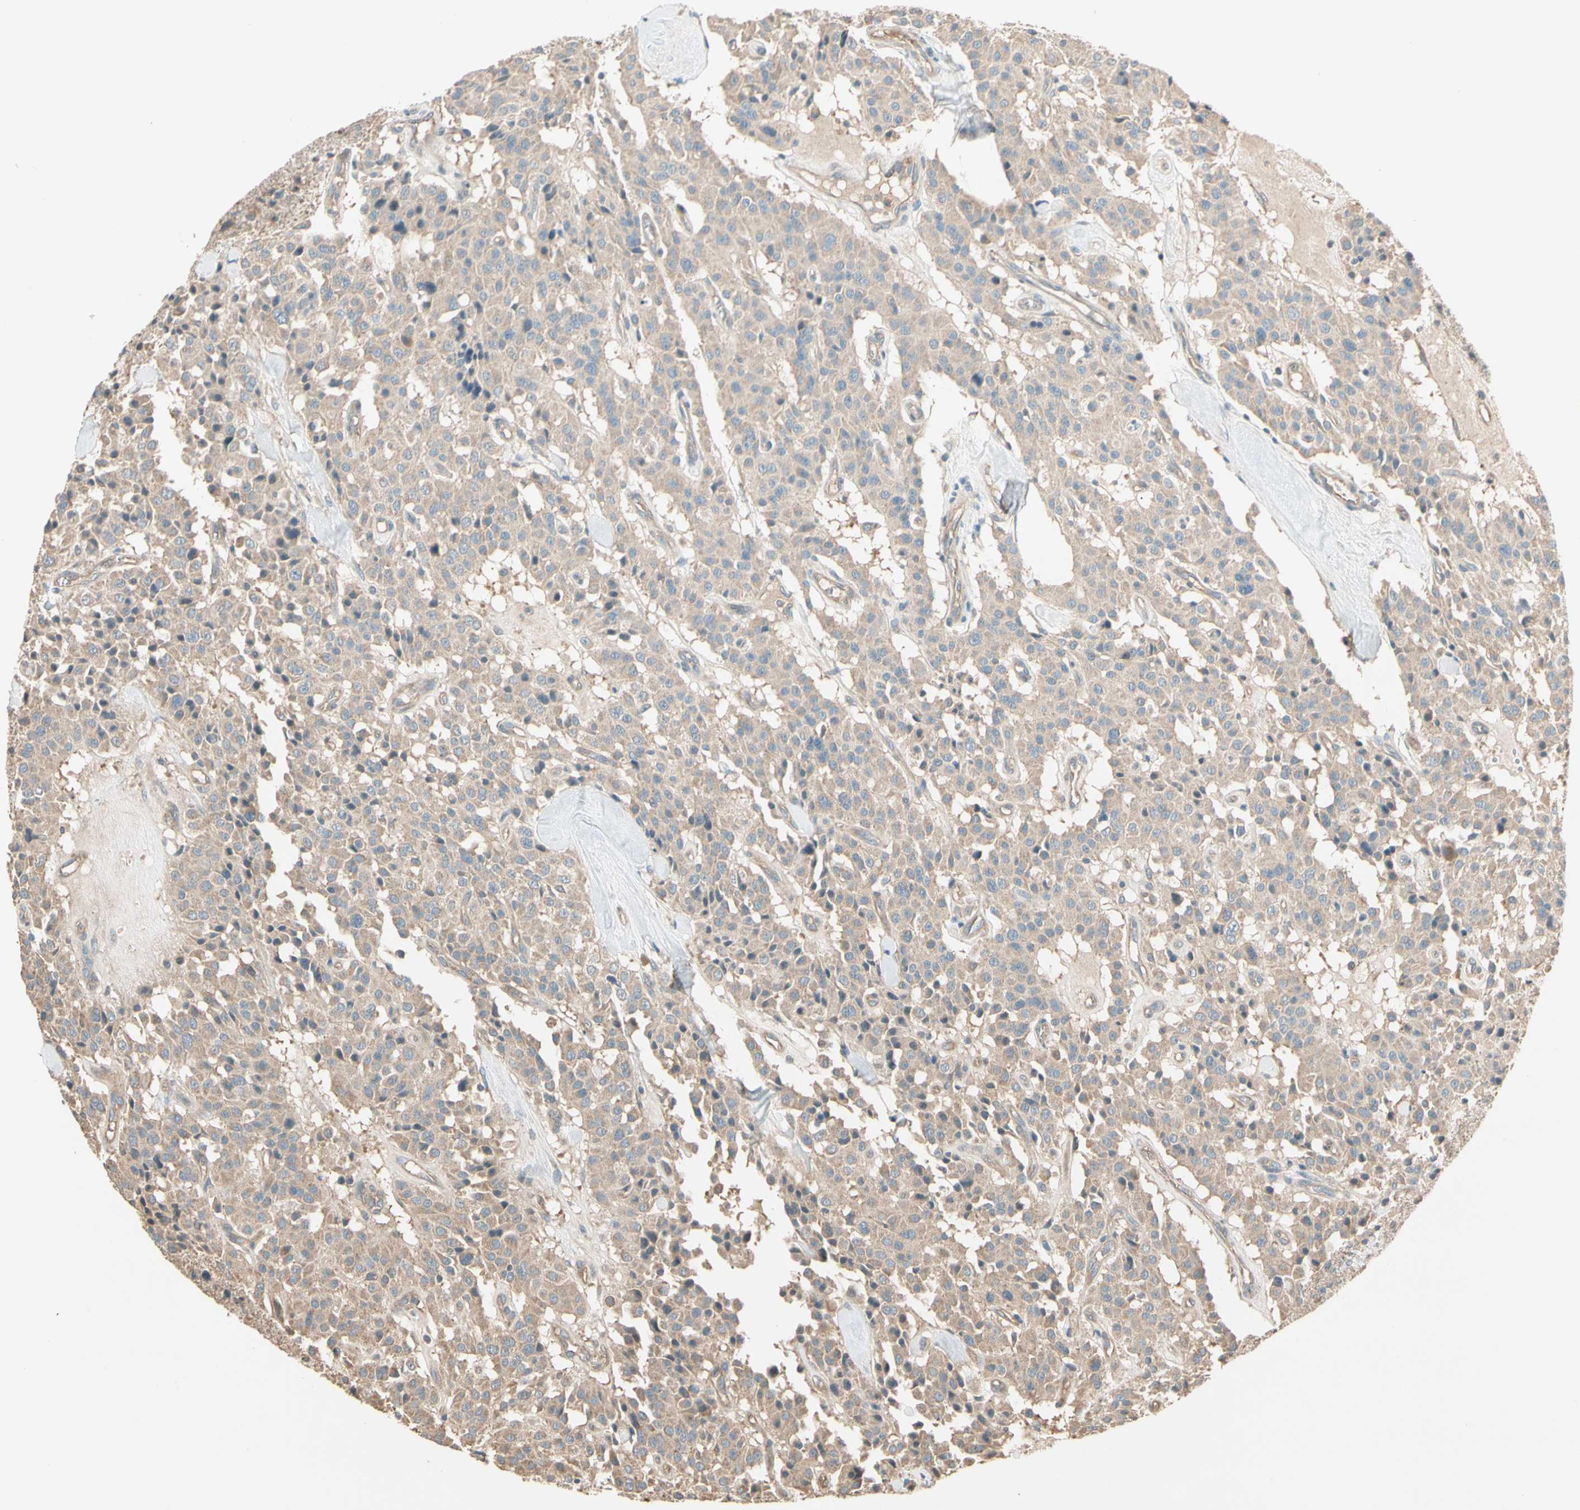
{"staining": {"intensity": "weak", "quantity": ">75%", "location": "cytoplasmic/membranous"}, "tissue": "carcinoid", "cell_type": "Tumor cells", "image_type": "cancer", "snomed": [{"axis": "morphology", "description": "Carcinoid, malignant, NOS"}, {"axis": "topography", "description": "Lung"}], "caption": "This image reveals immunohistochemistry (IHC) staining of human carcinoid, with low weak cytoplasmic/membranous positivity in approximately >75% of tumor cells.", "gene": "TNFRSF21", "patient": {"sex": "male", "age": 30}}